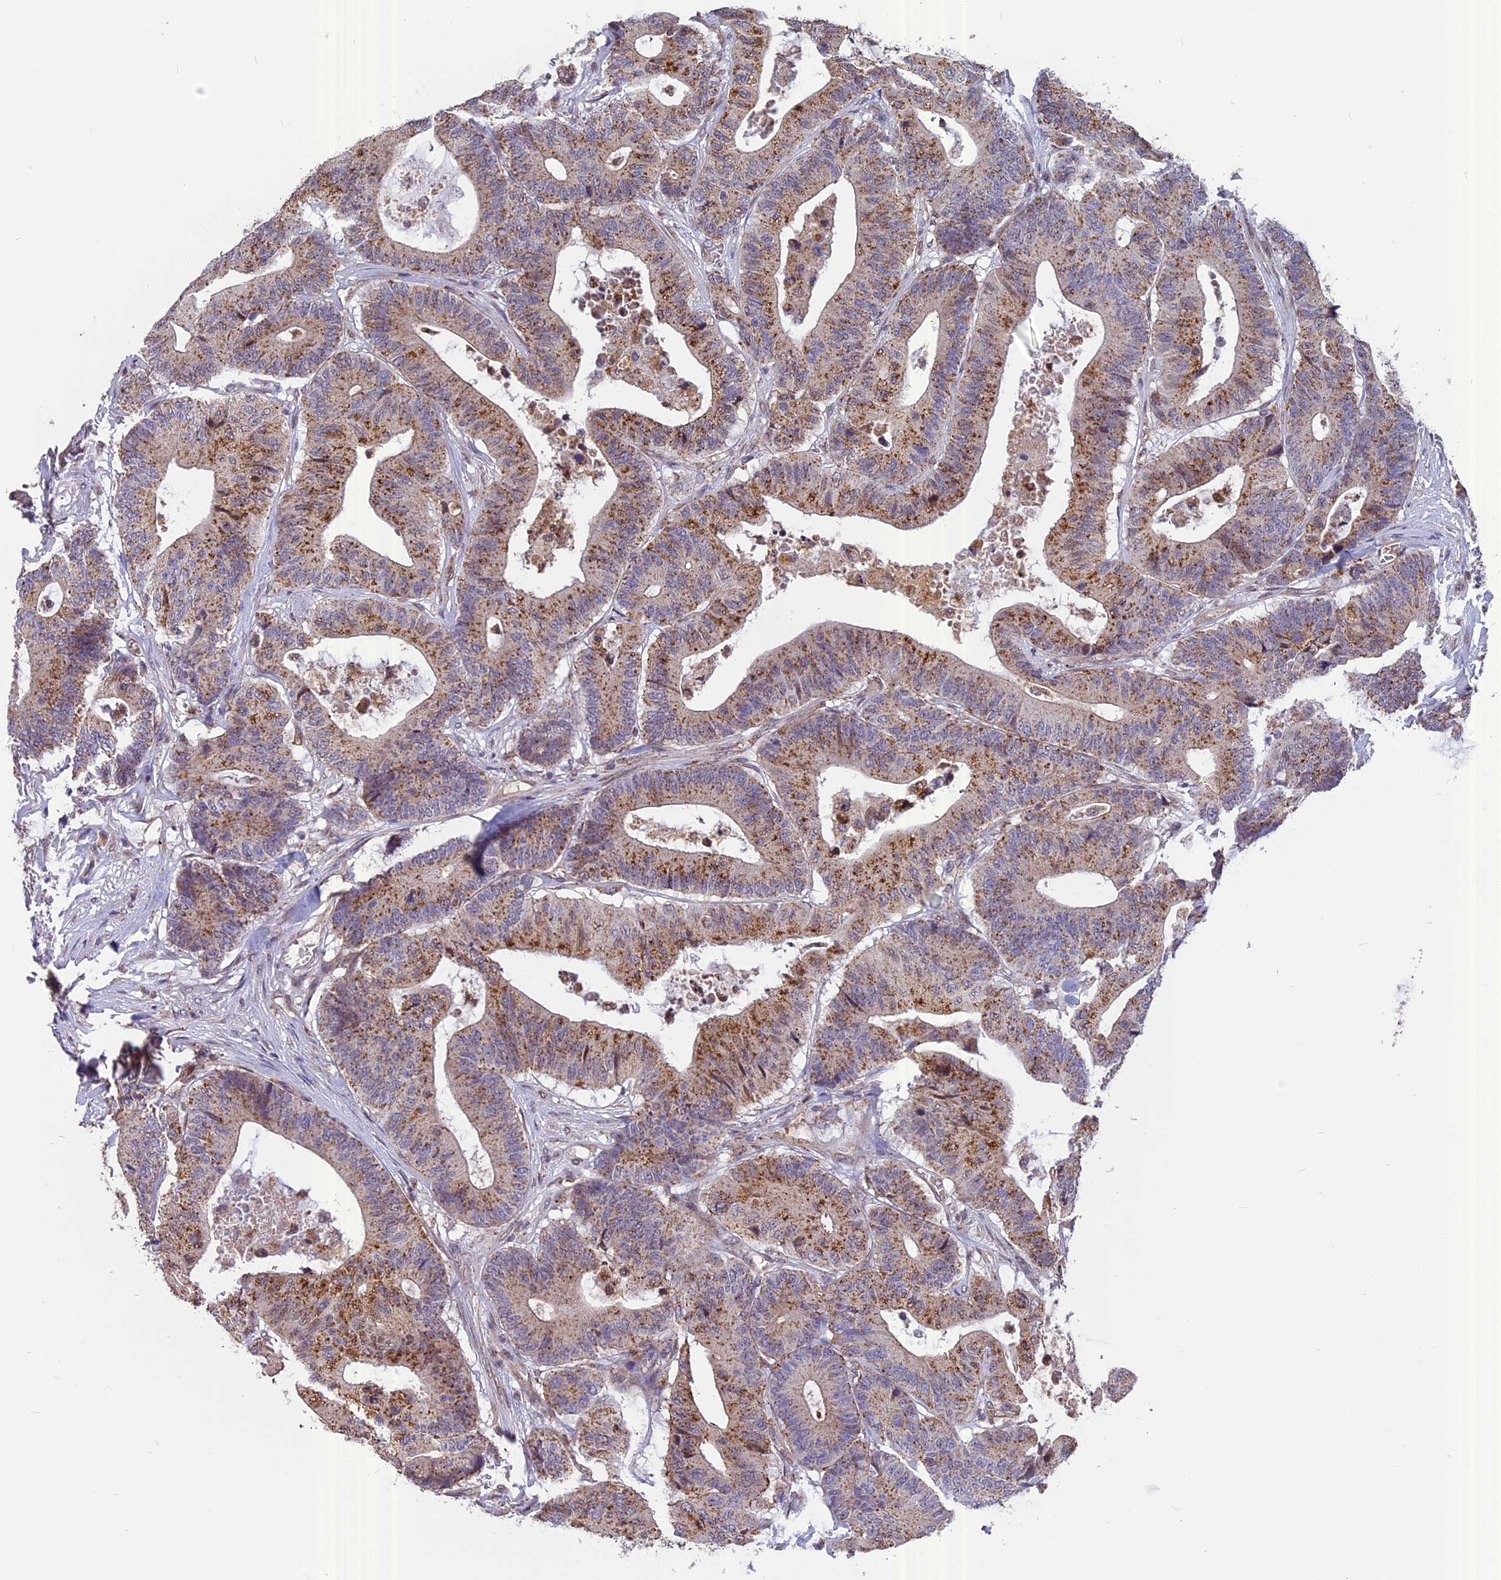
{"staining": {"intensity": "moderate", "quantity": ">75%", "location": "cytoplasmic/membranous"}, "tissue": "colorectal cancer", "cell_type": "Tumor cells", "image_type": "cancer", "snomed": [{"axis": "morphology", "description": "Adenocarcinoma, NOS"}, {"axis": "topography", "description": "Colon"}], "caption": "Human adenocarcinoma (colorectal) stained for a protein (brown) shows moderate cytoplasmic/membranous positive positivity in approximately >75% of tumor cells.", "gene": "CHMP2A", "patient": {"sex": "female", "age": 84}}